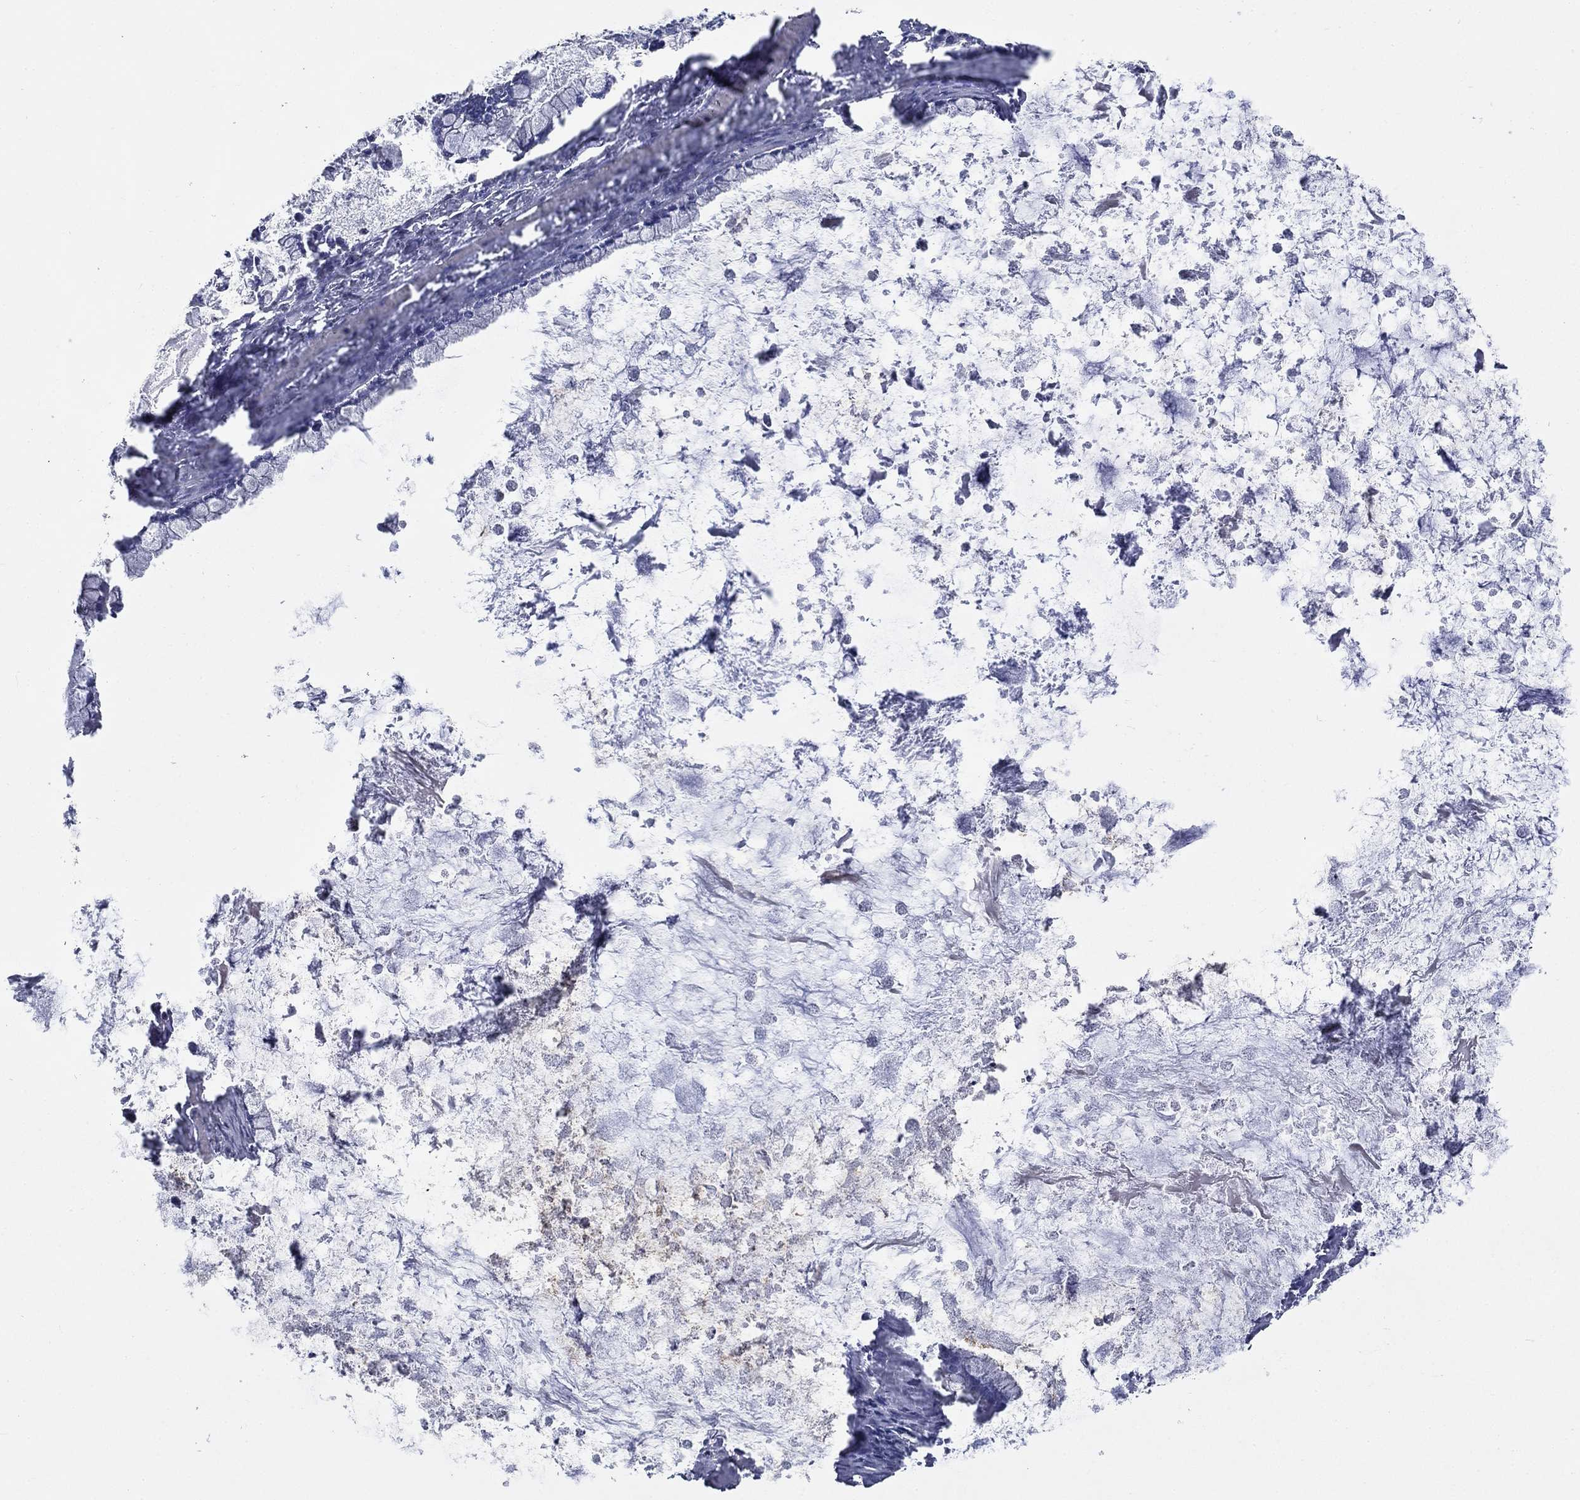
{"staining": {"intensity": "negative", "quantity": "none", "location": "none"}, "tissue": "ovarian cancer", "cell_type": "Tumor cells", "image_type": "cancer", "snomed": [{"axis": "morphology", "description": "Cystadenocarcinoma, mucinous, NOS"}, {"axis": "topography", "description": "Ovary"}], "caption": "A high-resolution image shows immunohistochemistry staining of ovarian cancer (mucinous cystadenocarcinoma), which reveals no significant staining in tumor cells.", "gene": "SIT1", "patient": {"sex": "female", "age": 67}}